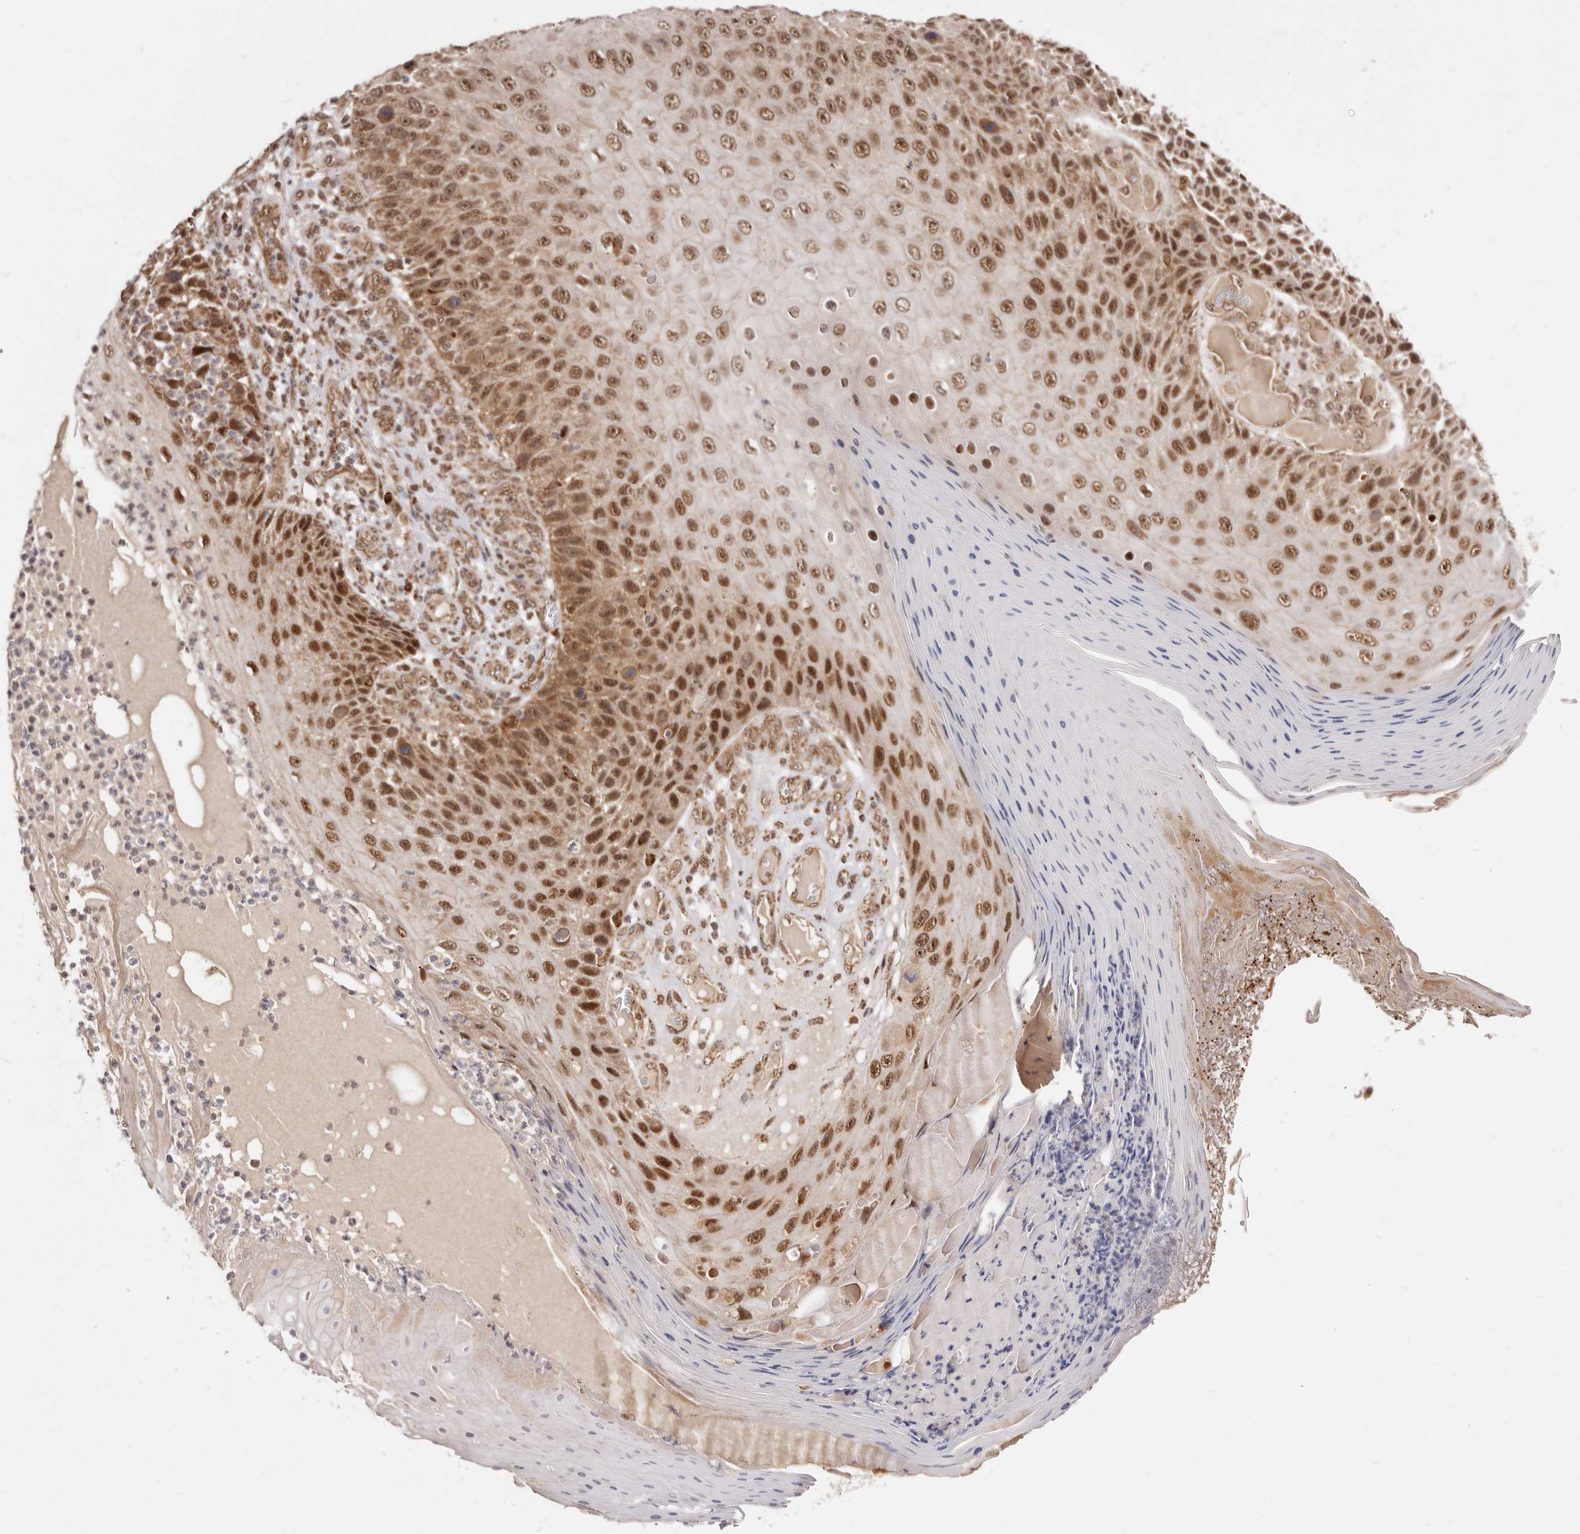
{"staining": {"intensity": "strong", "quantity": ">75%", "location": "nuclear"}, "tissue": "skin cancer", "cell_type": "Tumor cells", "image_type": "cancer", "snomed": [{"axis": "morphology", "description": "Squamous cell carcinoma, NOS"}, {"axis": "topography", "description": "Skin"}], "caption": "Protein staining of skin cancer tissue demonstrates strong nuclear expression in about >75% of tumor cells.", "gene": "SEC14L1", "patient": {"sex": "female", "age": 88}}